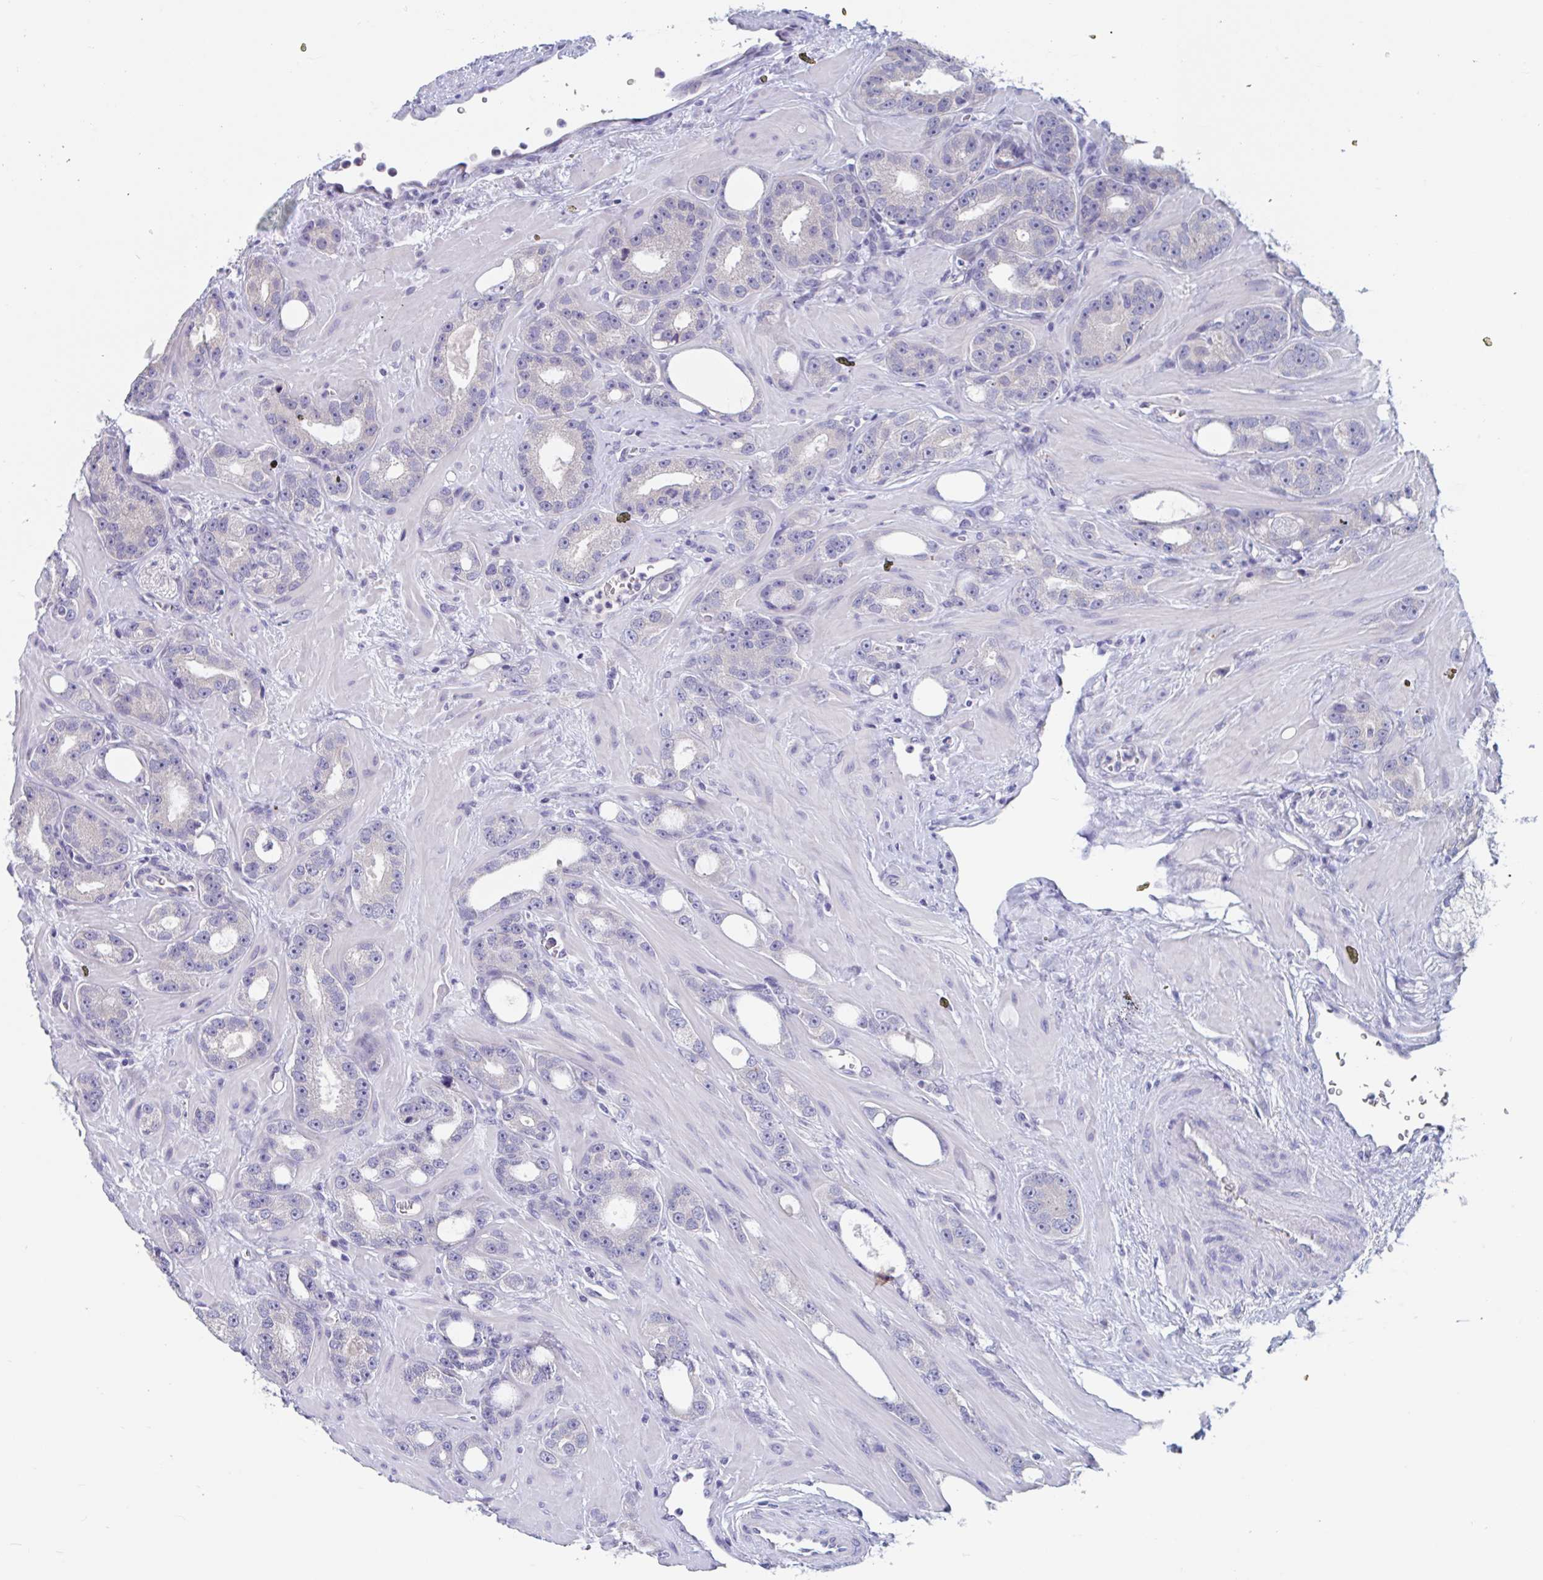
{"staining": {"intensity": "negative", "quantity": "none", "location": "none"}, "tissue": "prostate cancer", "cell_type": "Tumor cells", "image_type": "cancer", "snomed": [{"axis": "morphology", "description": "Adenocarcinoma, High grade"}, {"axis": "topography", "description": "Prostate"}], "caption": "The immunohistochemistry (IHC) histopathology image has no significant positivity in tumor cells of high-grade adenocarcinoma (prostate) tissue.", "gene": "UNKL", "patient": {"sex": "male", "age": 65}}